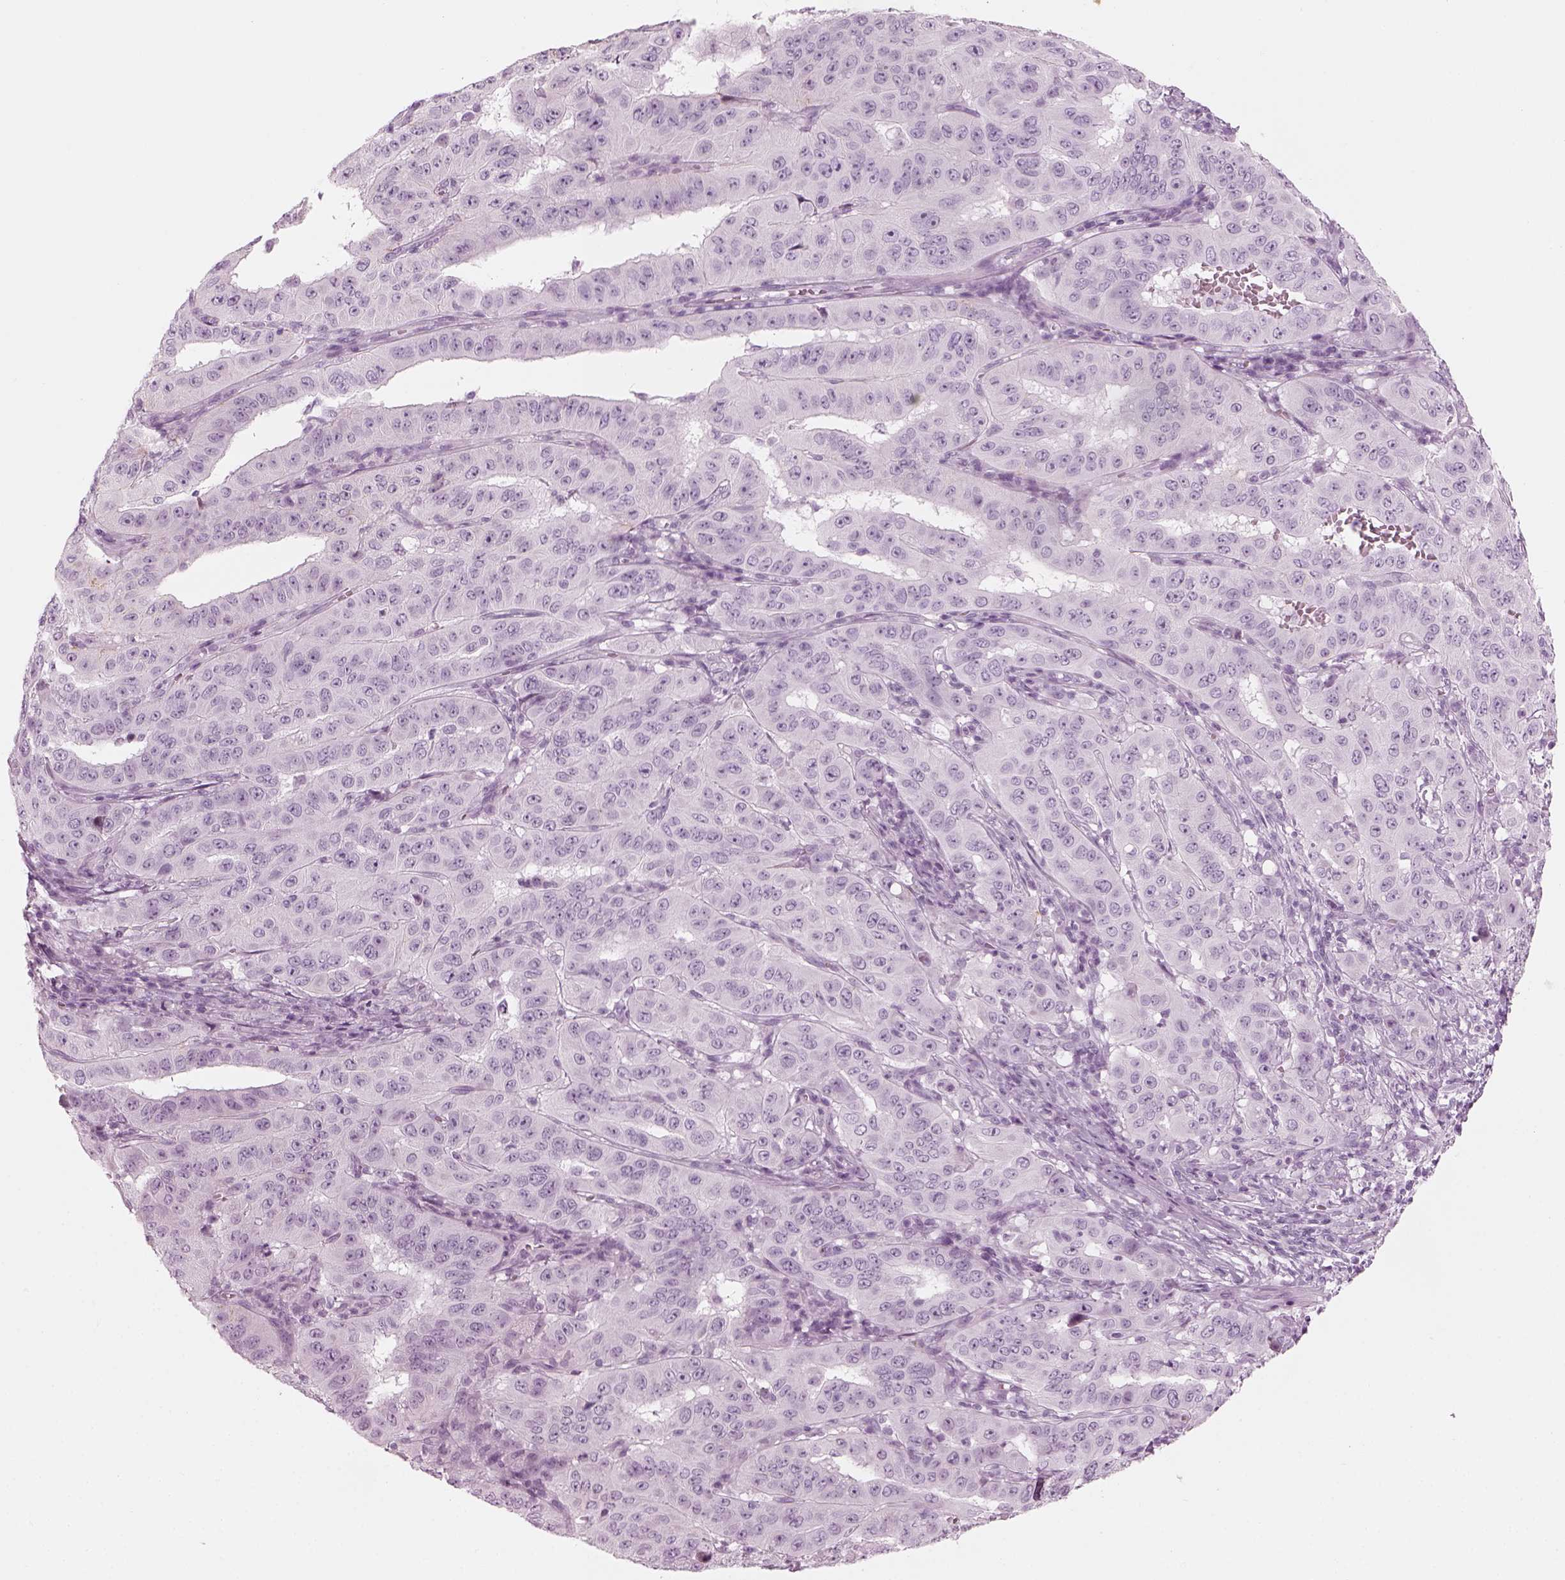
{"staining": {"intensity": "negative", "quantity": "none", "location": "none"}, "tissue": "pancreatic cancer", "cell_type": "Tumor cells", "image_type": "cancer", "snomed": [{"axis": "morphology", "description": "Adenocarcinoma, NOS"}, {"axis": "topography", "description": "Pancreas"}], "caption": "High magnification brightfield microscopy of pancreatic cancer stained with DAB (3,3'-diaminobenzidine) (brown) and counterstained with hematoxylin (blue): tumor cells show no significant expression.", "gene": "SAG", "patient": {"sex": "male", "age": 63}}